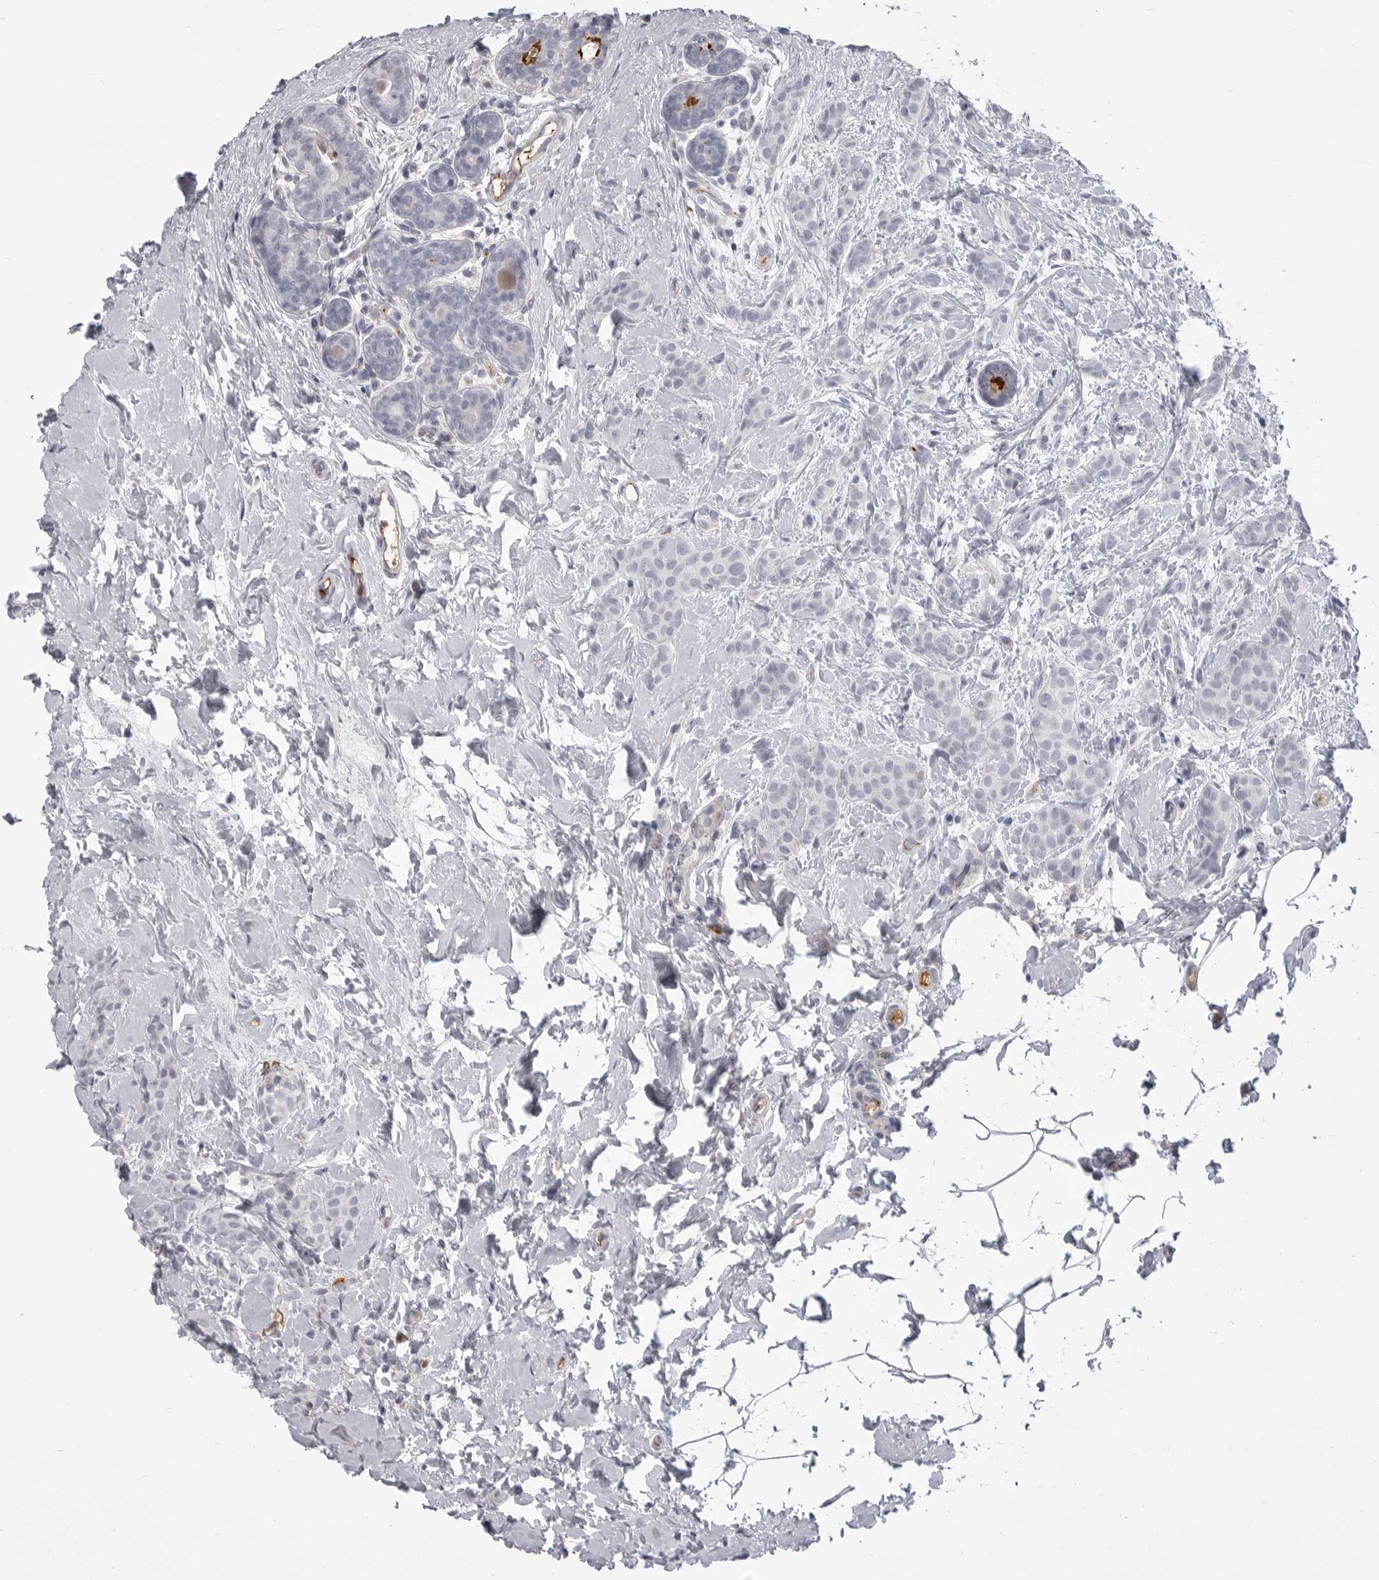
{"staining": {"intensity": "negative", "quantity": "none", "location": "none"}, "tissue": "breast cancer", "cell_type": "Tumor cells", "image_type": "cancer", "snomed": [{"axis": "morphology", "description": "Lobular carcinoma, in situ"}, {"axis": "morphology", "description": "Lobular carcinoma"}, {"axis": "topography", "description": "Breast"}], "caption": "Immunohistochemistry (IHC) histopathology image of neoplastic tissue: breast lobular carcinoma stained with DAB displays no significant protein staining in tumor cells.", "gene": "SERPING1", "patient": {"sex": "female", "age": 41}}